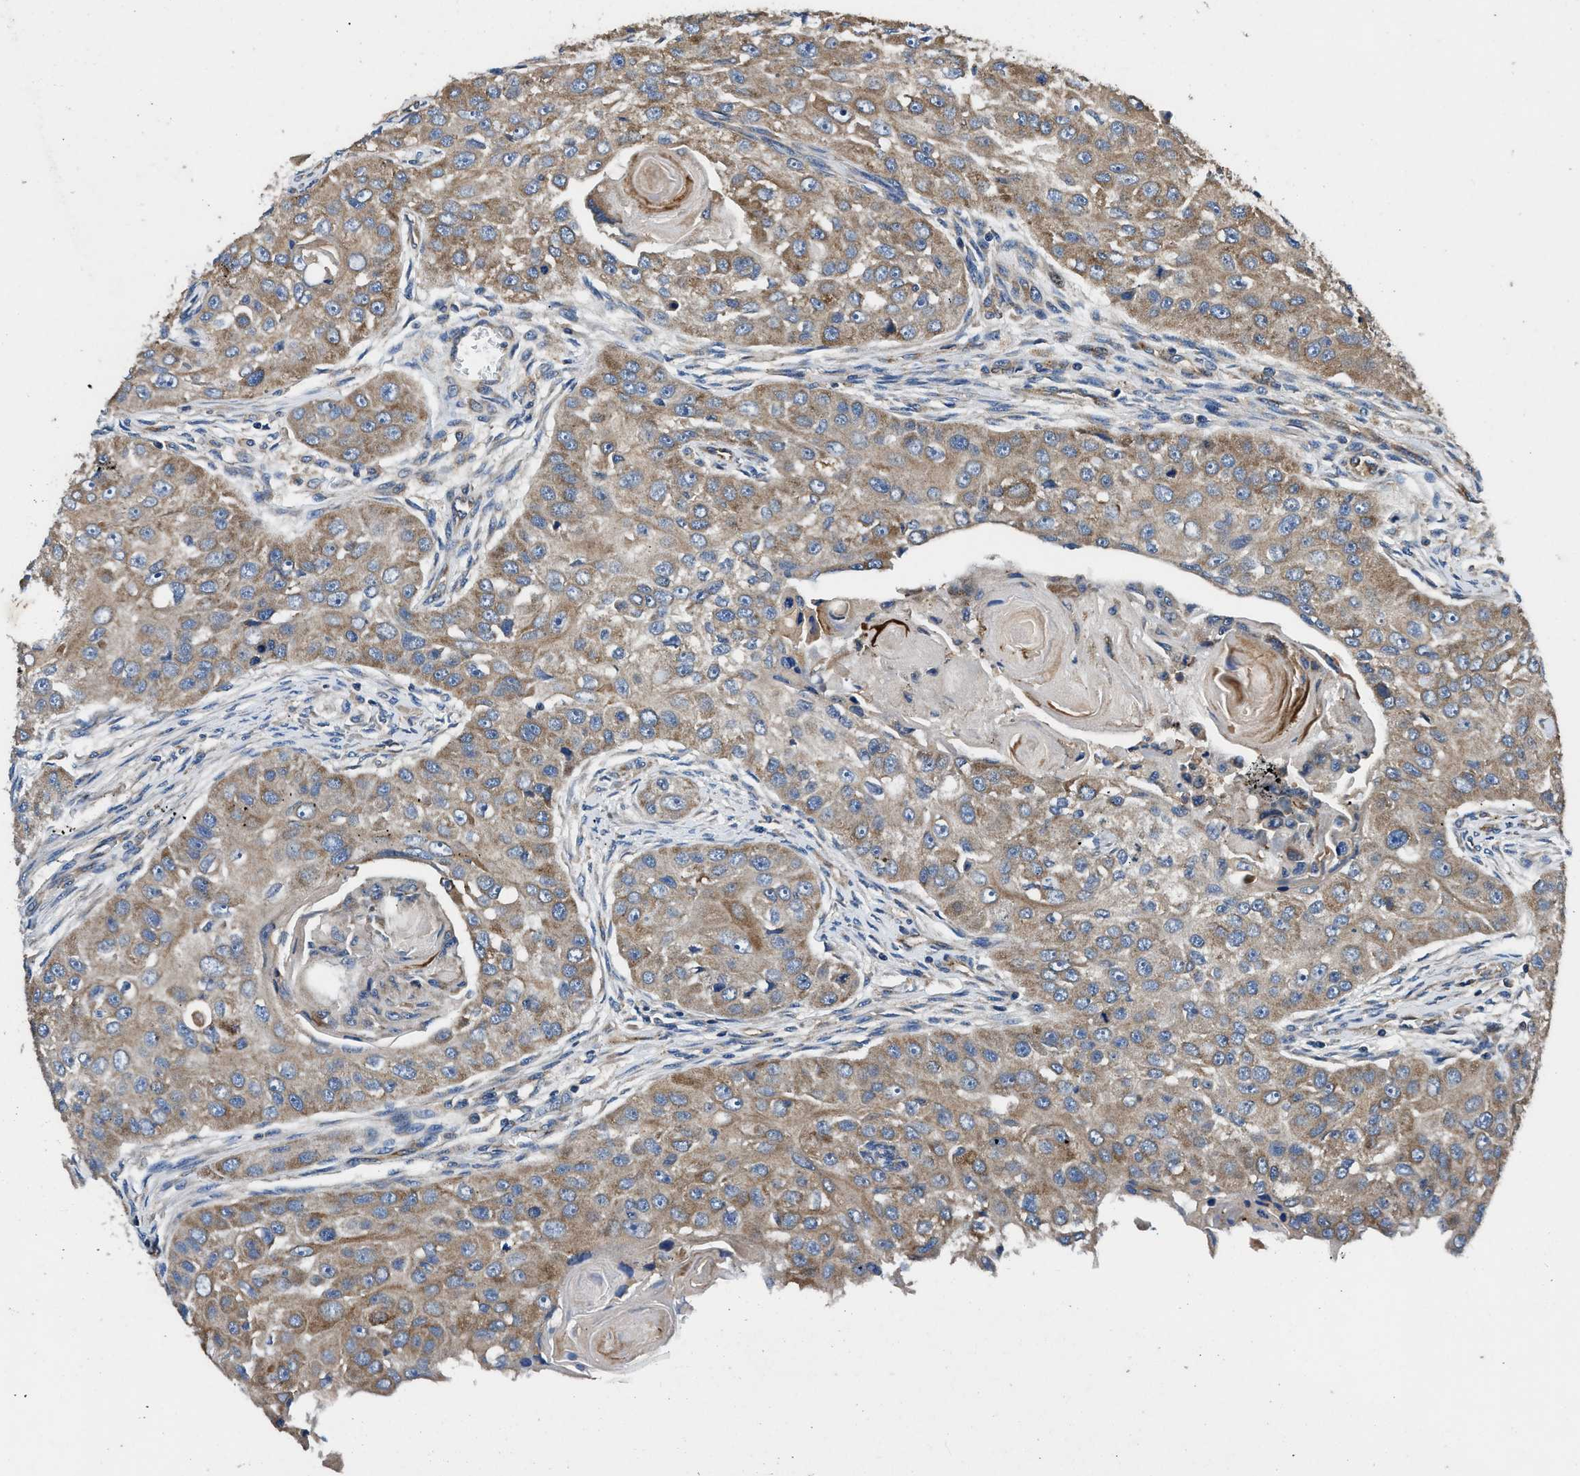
{"staining": {"intensity": "moderate", "quantity": ">75%", "location": "cytoplasmic/membranous"}, "tissue": "head and neck cancer", "cell_type": "Tumor cells", "image_type": "cancer", "snomed": [{"axis": "morphology", "description": "Normal tissue, NOS"}, {"axis": "morphology", "description": "Squamous cell carcinoma, NOS"}, {"axis": "topography", "description": "Skeletal muscle"}, {"axis": "topography", "description": "Head-Neck"}], "caption": "Protein expression analysis of human head and neck cancer reveals moderate cytoplasmic/membranous positivity in about >75% of tumor cells.", "gene": "DHRS7B", "patient": {"sex": "male", "age": 51}}